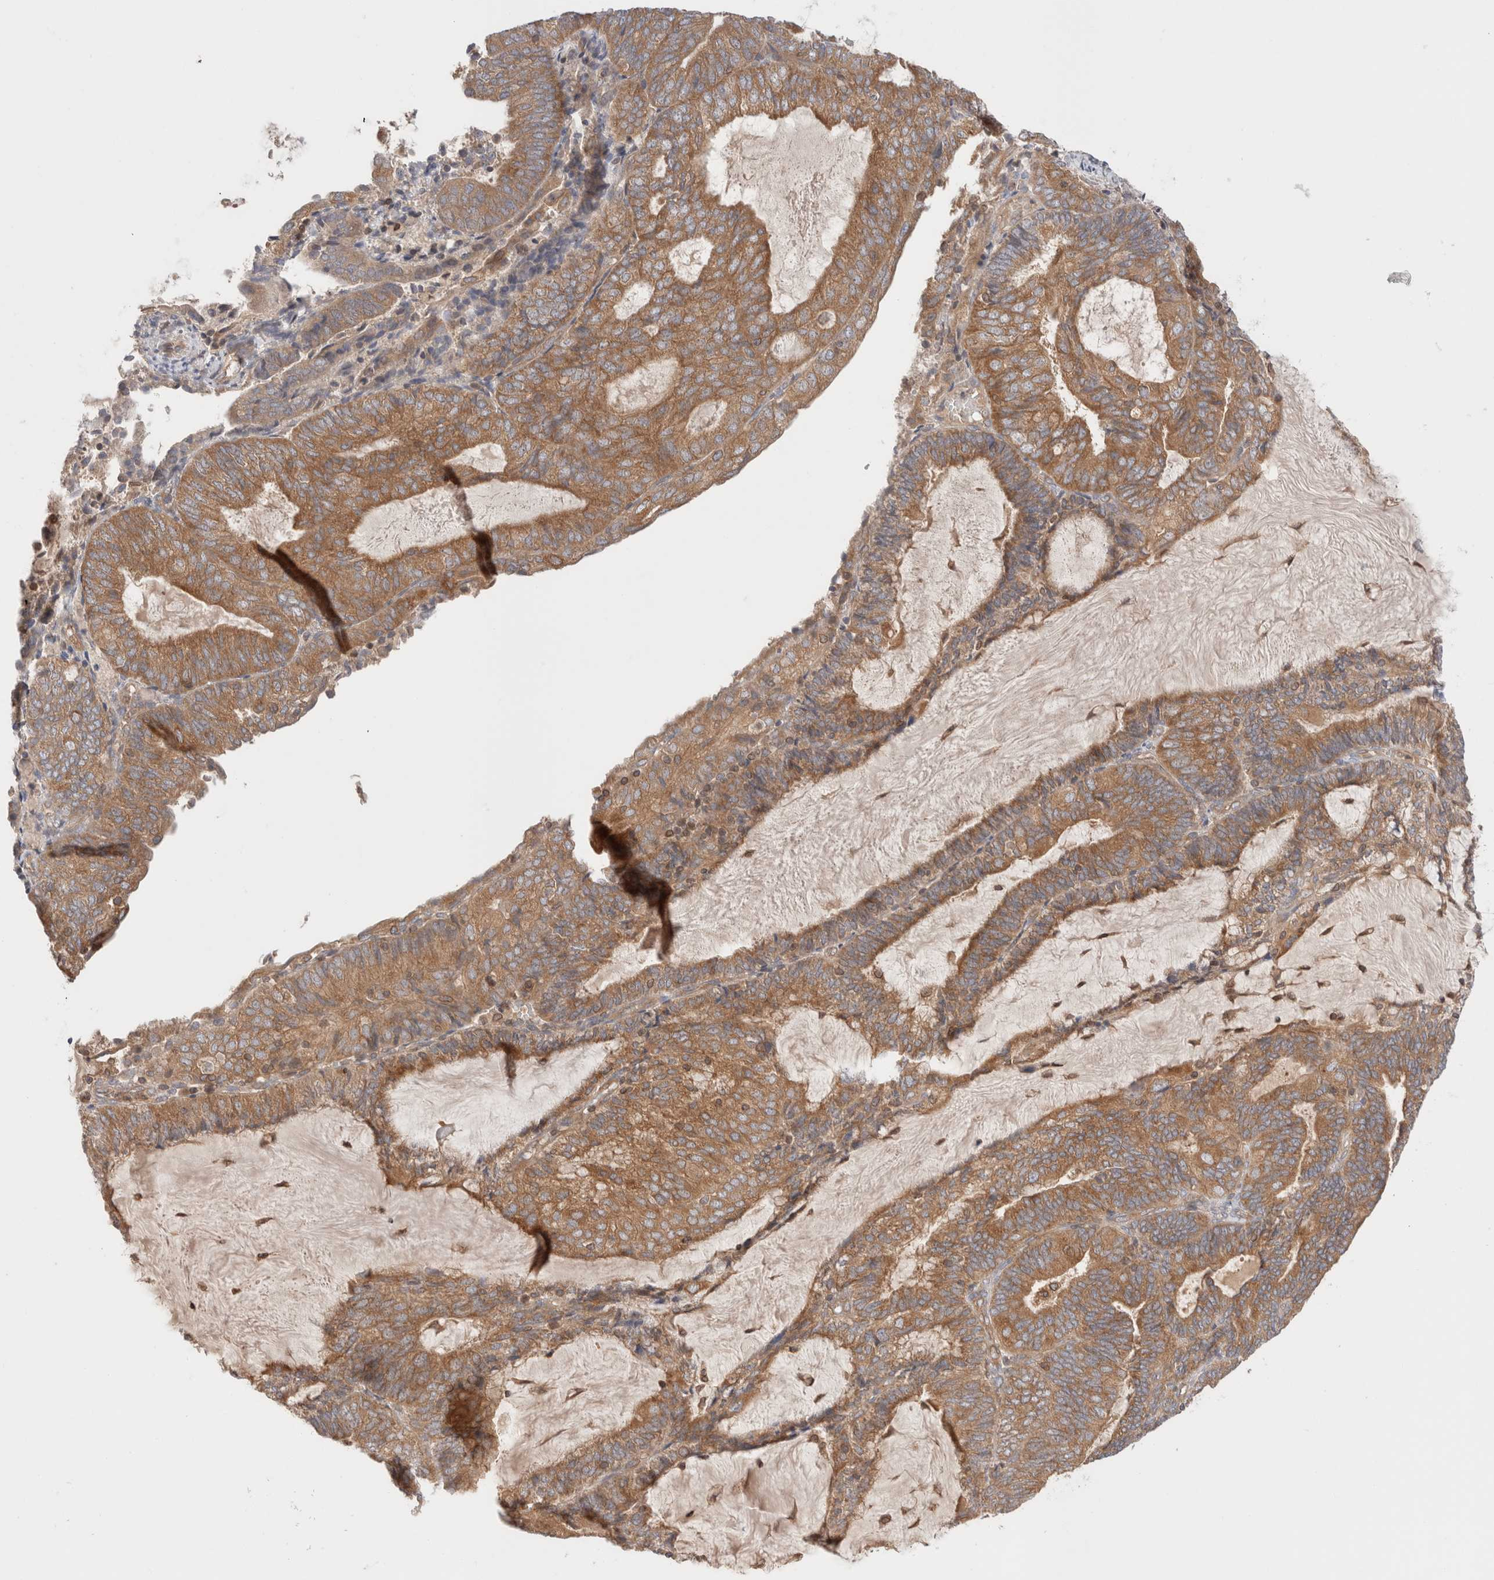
{"staining": {"intensity": "moderate", "quantity": ">75%", "location": "cytoplasmic/membranous"}, "tissue": "endometrial cancer", "cell_type": "Tumor cells", "image_type": "cancer", "snomed": [{"axis": "morphology", "description": "Adenocarcinoma, NOS"}, {"axis": "topography", "description": "Endometrium"}], "caption": "Adenocarcinoma (endometrial) was stained to show a protein in brown. There is medium levels of moderate cytoplasmic/membranous expression in approximately >75% of tumor cells.", "gene": "SIKE1", "patient": {"sex": "female", "age": 81}}